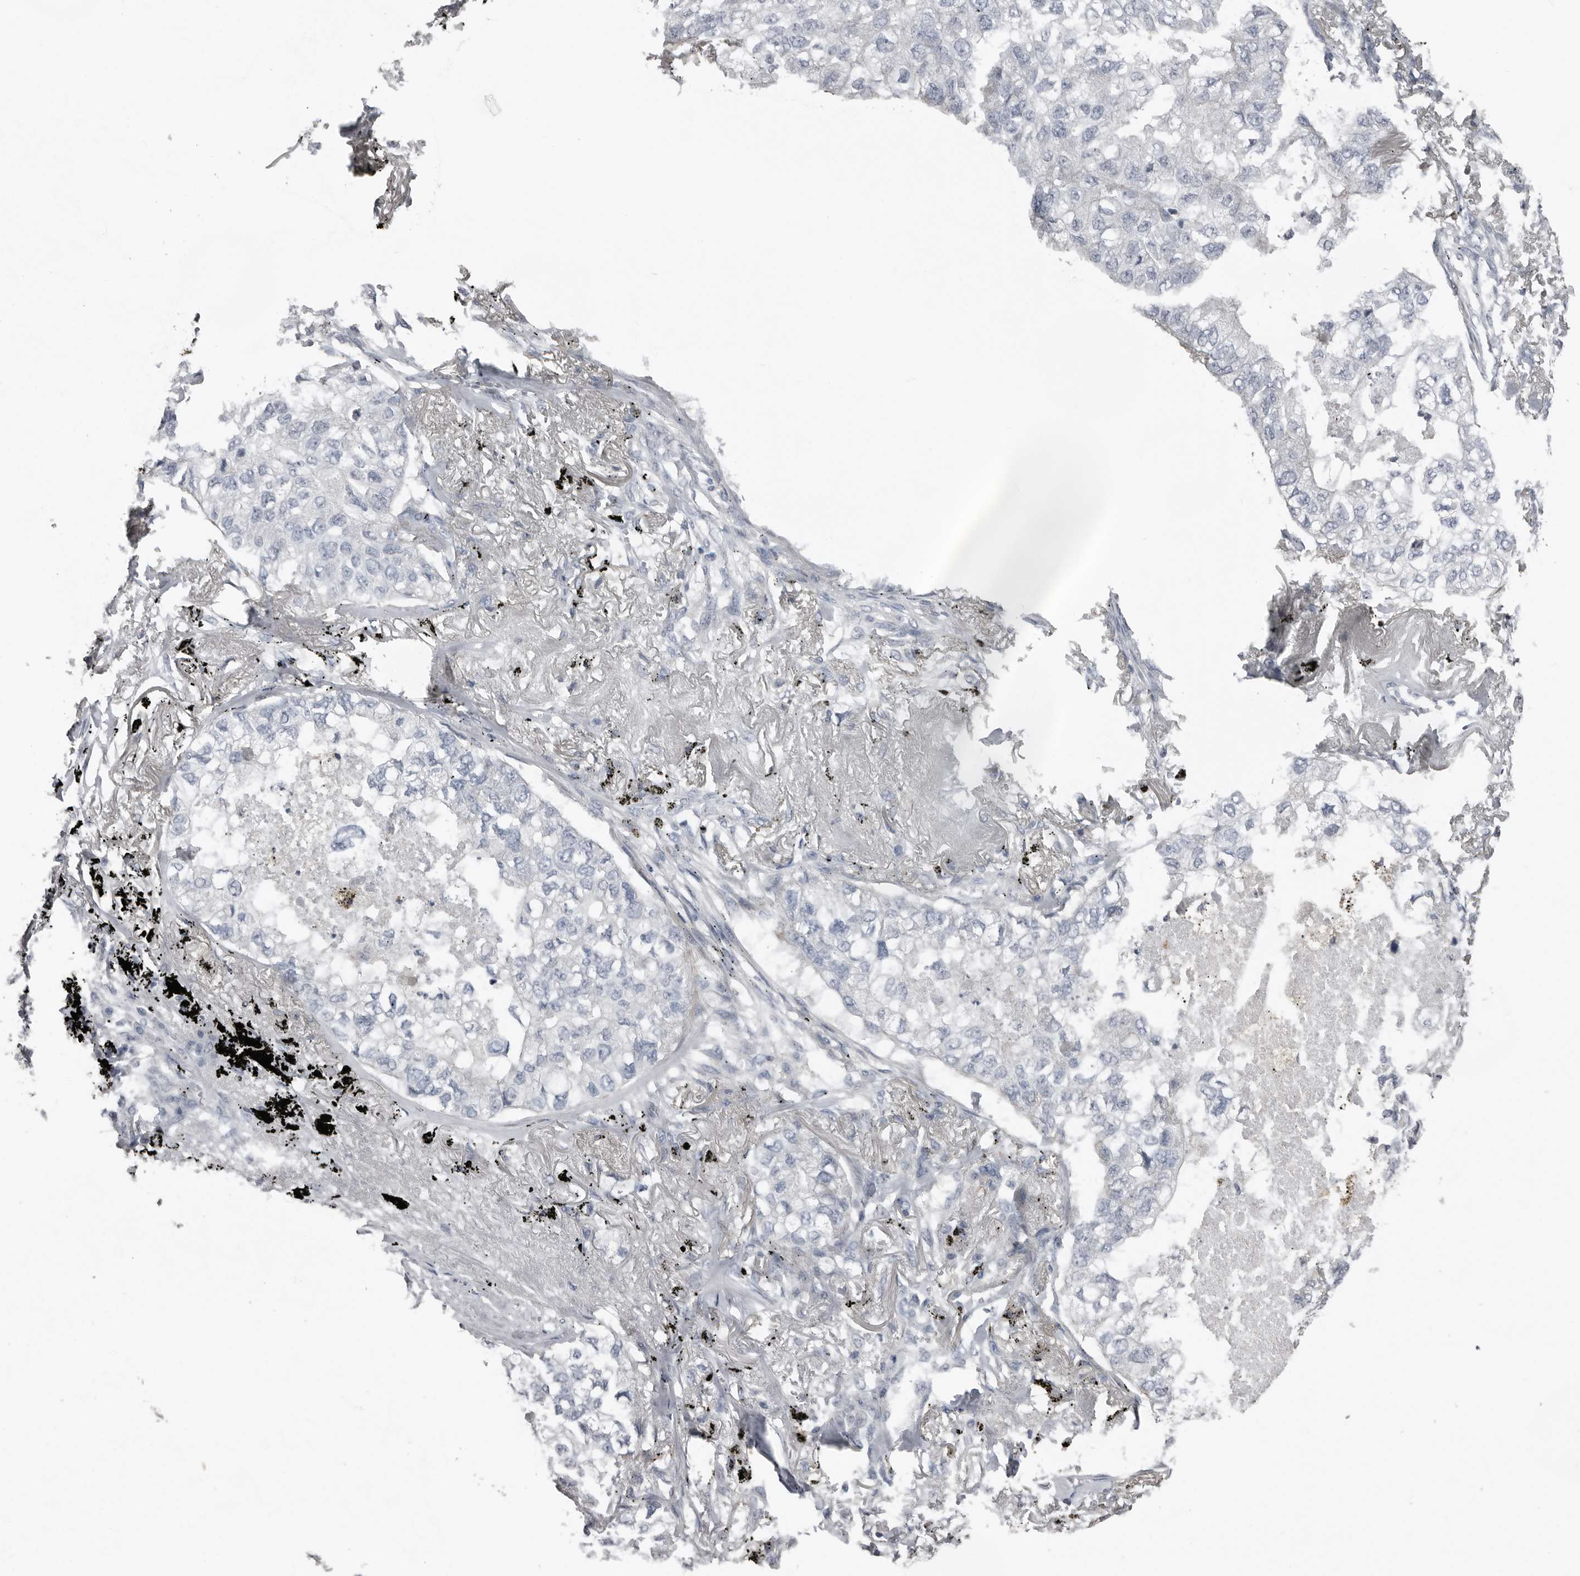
{"staining": {"intensity": "negative", "quantity": "none", "location": "none"}, "tissue": "lung cancer", "cell_type": "Tumor cells", "image_type": "cancer", "snomed": [{"axis": "morphology", "description": "Adenocarcinoma, NOS"}, {"axis": "topography", "description": "Lung"}], "caption": "The immunohistochemistry histopathology image has no significant staining in tumor cells of lung adenocarcinoma tissue.", "gene": "FABP7", "patient": {"sex": "male", "age": 65}}